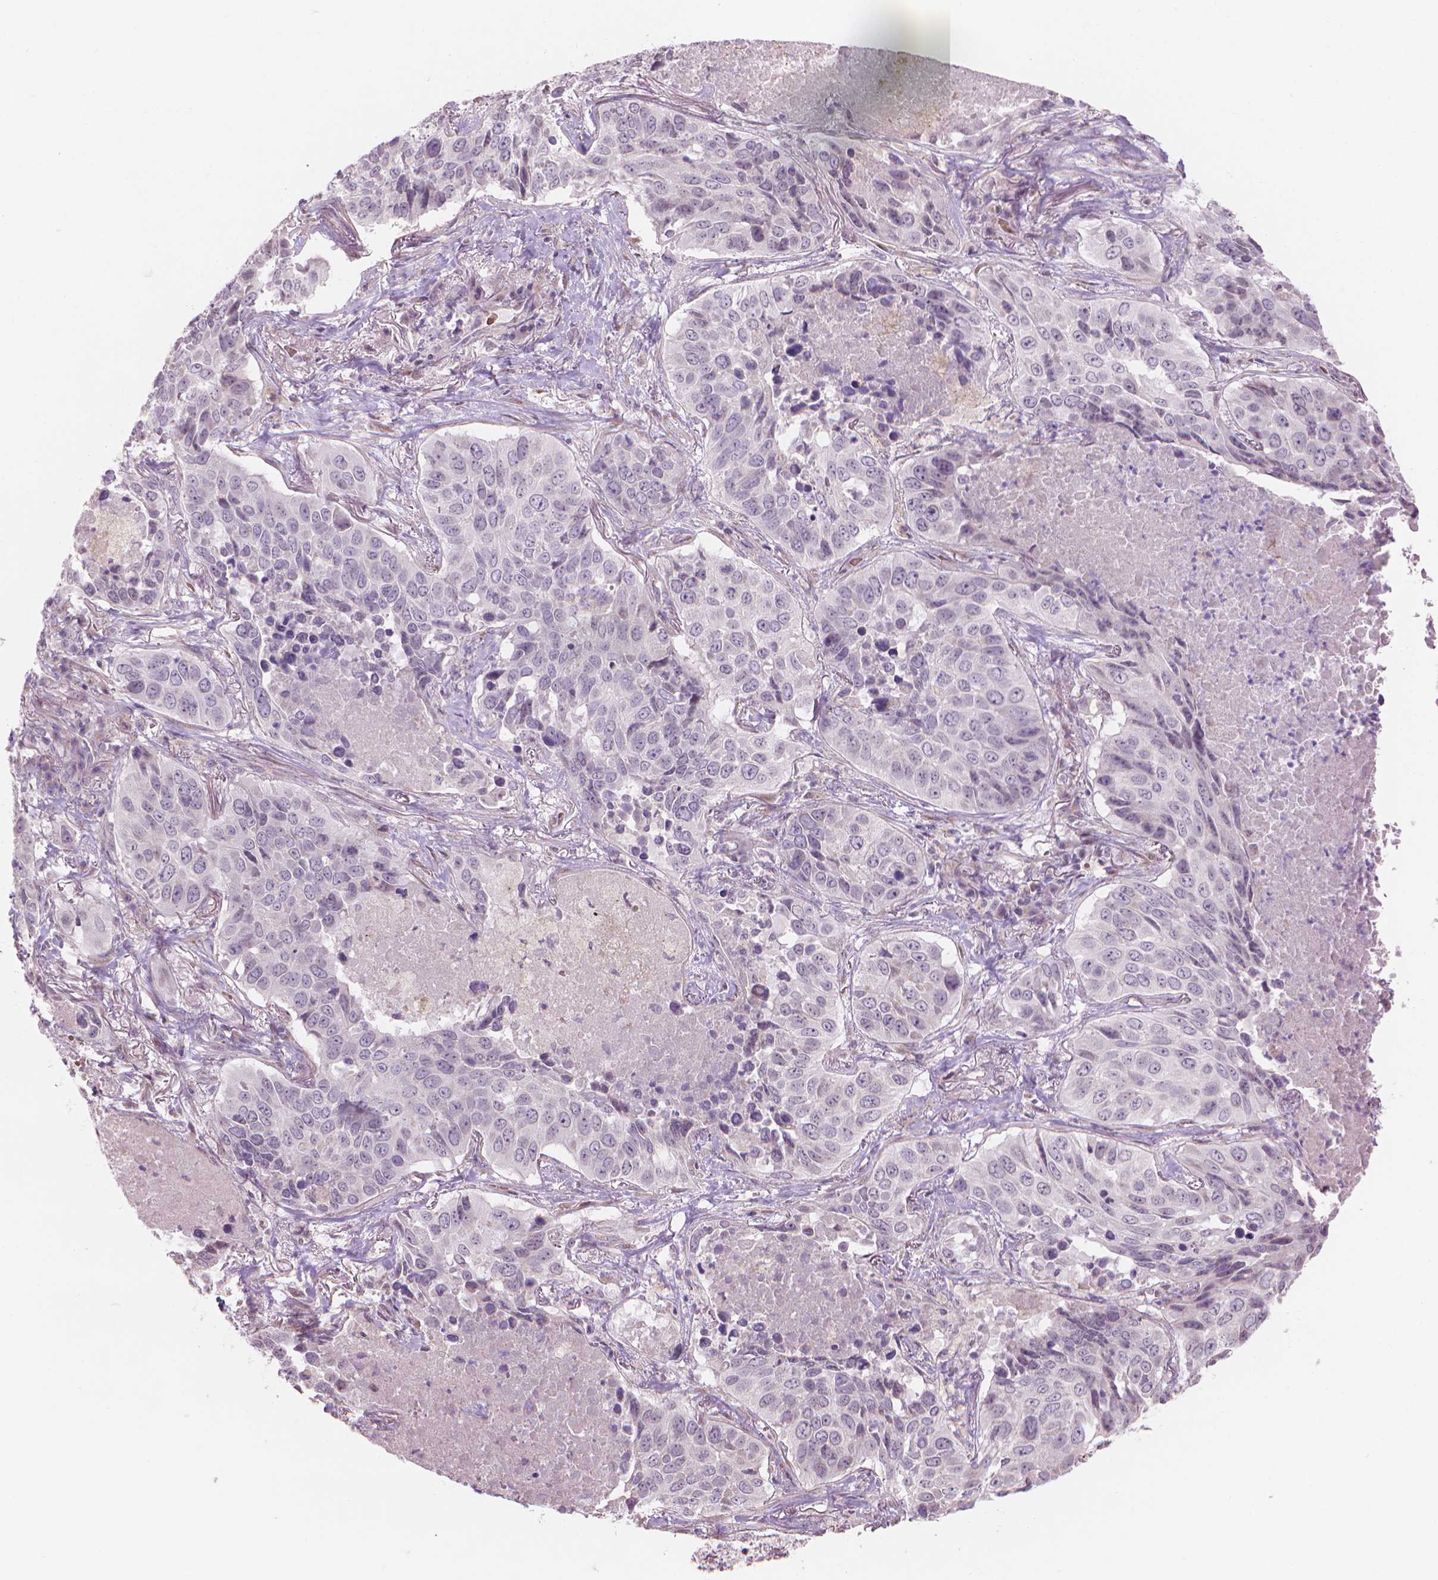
{"staining": {"intensity": "negative", "quantity": "none", "location": "none"}, "tissue": "lung cancer", "cell_type": "Tumor cells", "image_type": "cancer", "snomed": [{"axis": "morphology", "description": "Normal tissue, NOS"}, {"axis": "morphology", "description": "Squamous cell carcinoma, NOS"}, {"axis": "topography", "description": "Bronchus"}, {"axis": "topography", "description": "Lung"}], "caption": "There is no significant expression in tumor cells of lung cancer (squamous cell carcinoma).", "gene": "IFFO1", "patient": {"sex": "male", "age": 64}}